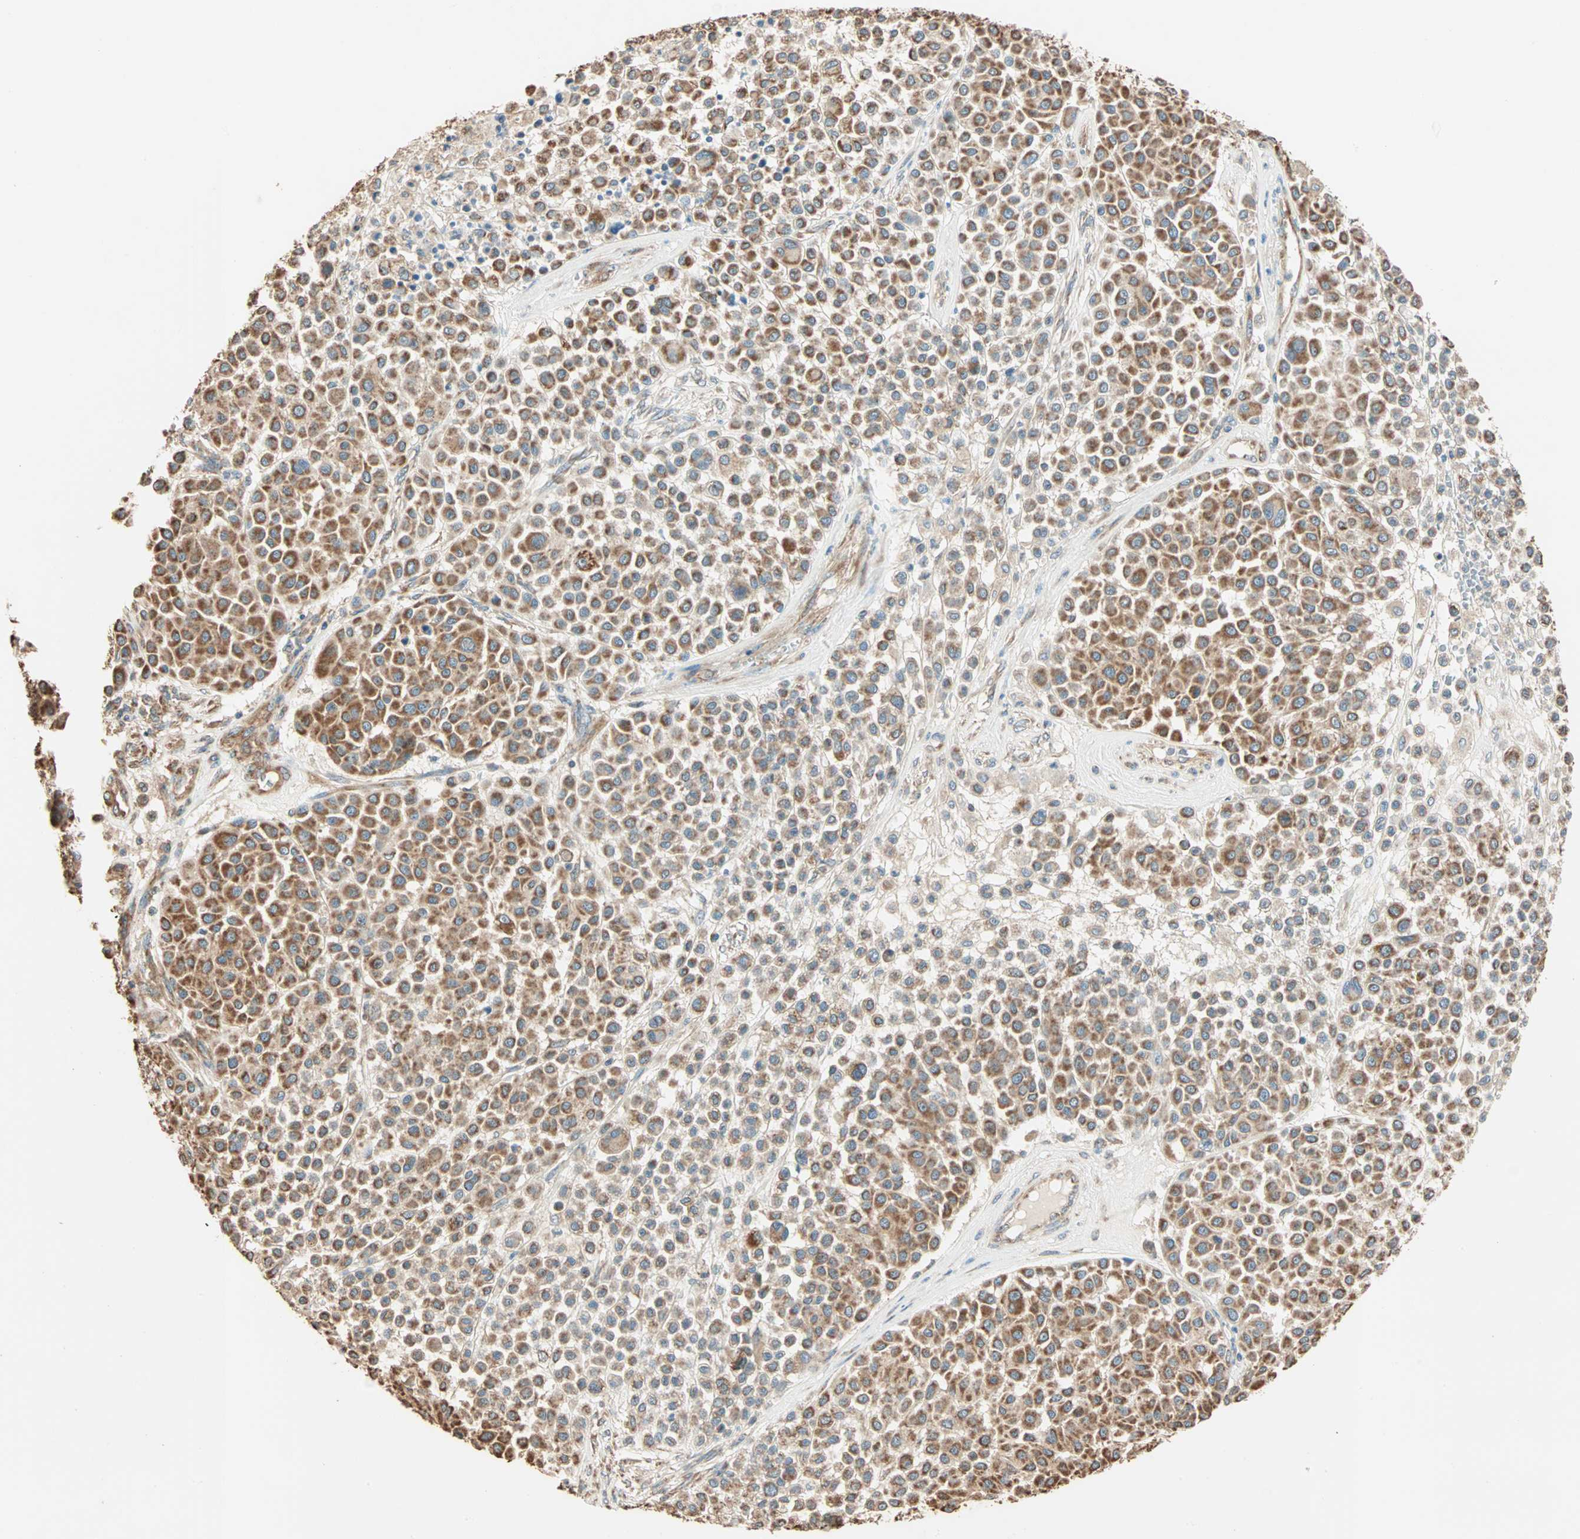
{"staining": {"intensity": "strong", "quantity": ">75%", "location": "cytoplasmic/membranous"}, "tissue": "melanoma", "cell_type": "Tumor cells", "image_type": "cancer", "snomed": [{"axis": "morphology", "description": "Malignant melanoma, Metastatic site"}, {"axis": "topography", "description": "Soft tissue"}], "caption": "High-power microscopy captured an immunohistochemistry histopathology image of melanoma, revealing strong cytoplasmic/membranous positivity in approximately >75% of tumor cells. (brown staining indicates protein expression, while blue staining denotes nuclei).", "gene": "EIF4G2", "patient": {"sex": "male", "age": 41}}